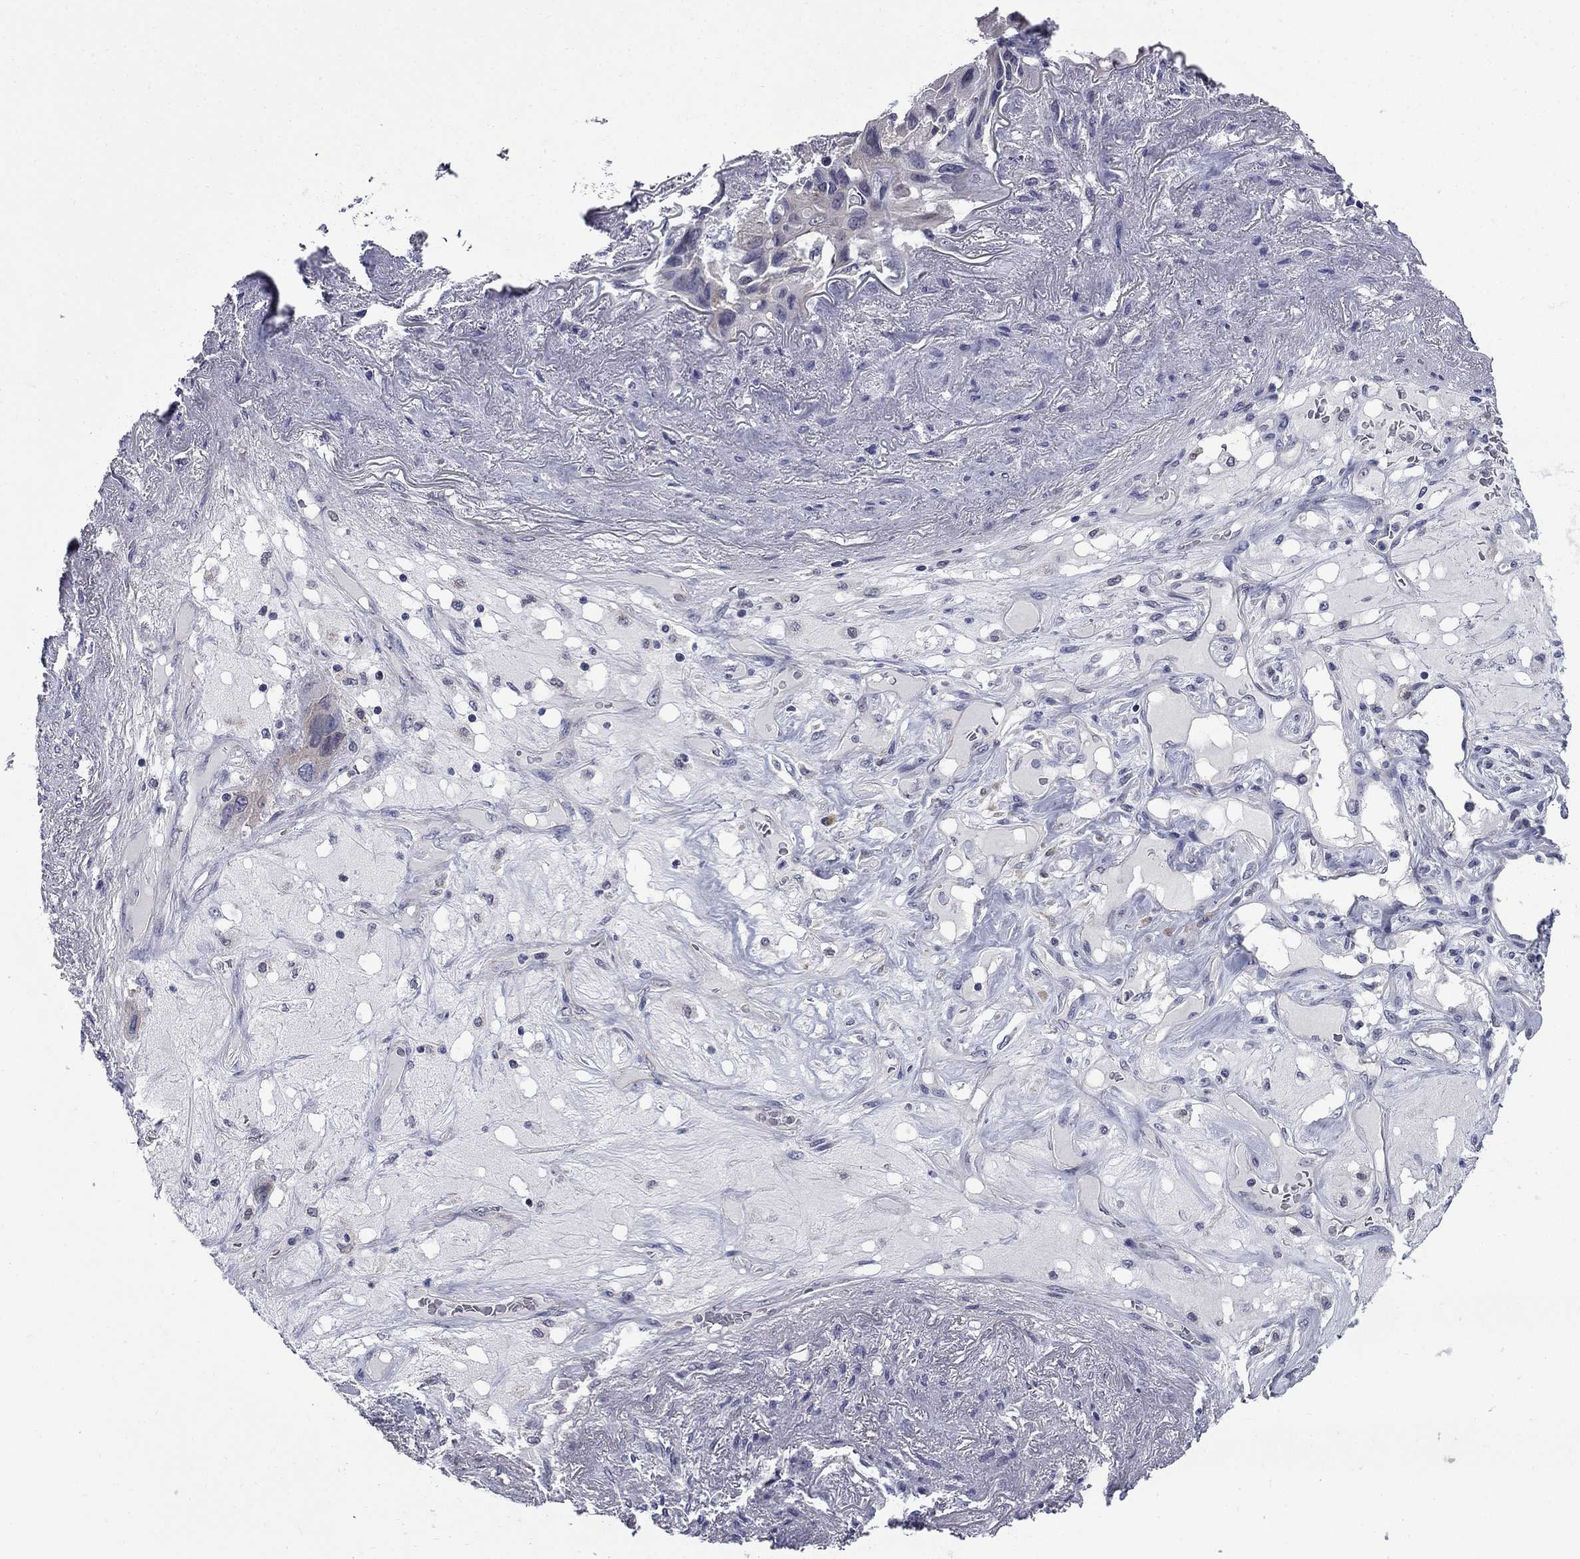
{"staining": {"intensity": "negative", "quantity": "none", "location": "none"}, "tissue": "lung cancer", "cell_type": "Tumor cells", "image_type": "cancer", "snomed": [{"axis": "morphology", "description": "Squamous cell carcinoma, NOS"}, {"axis": "topography", "description": "Lung"}], "caption": "Tumor cells show no significant expression in lung squamous cell carcinoma.", "gene": "HTR4", "patient": {"sex": "female", "age": 70}}